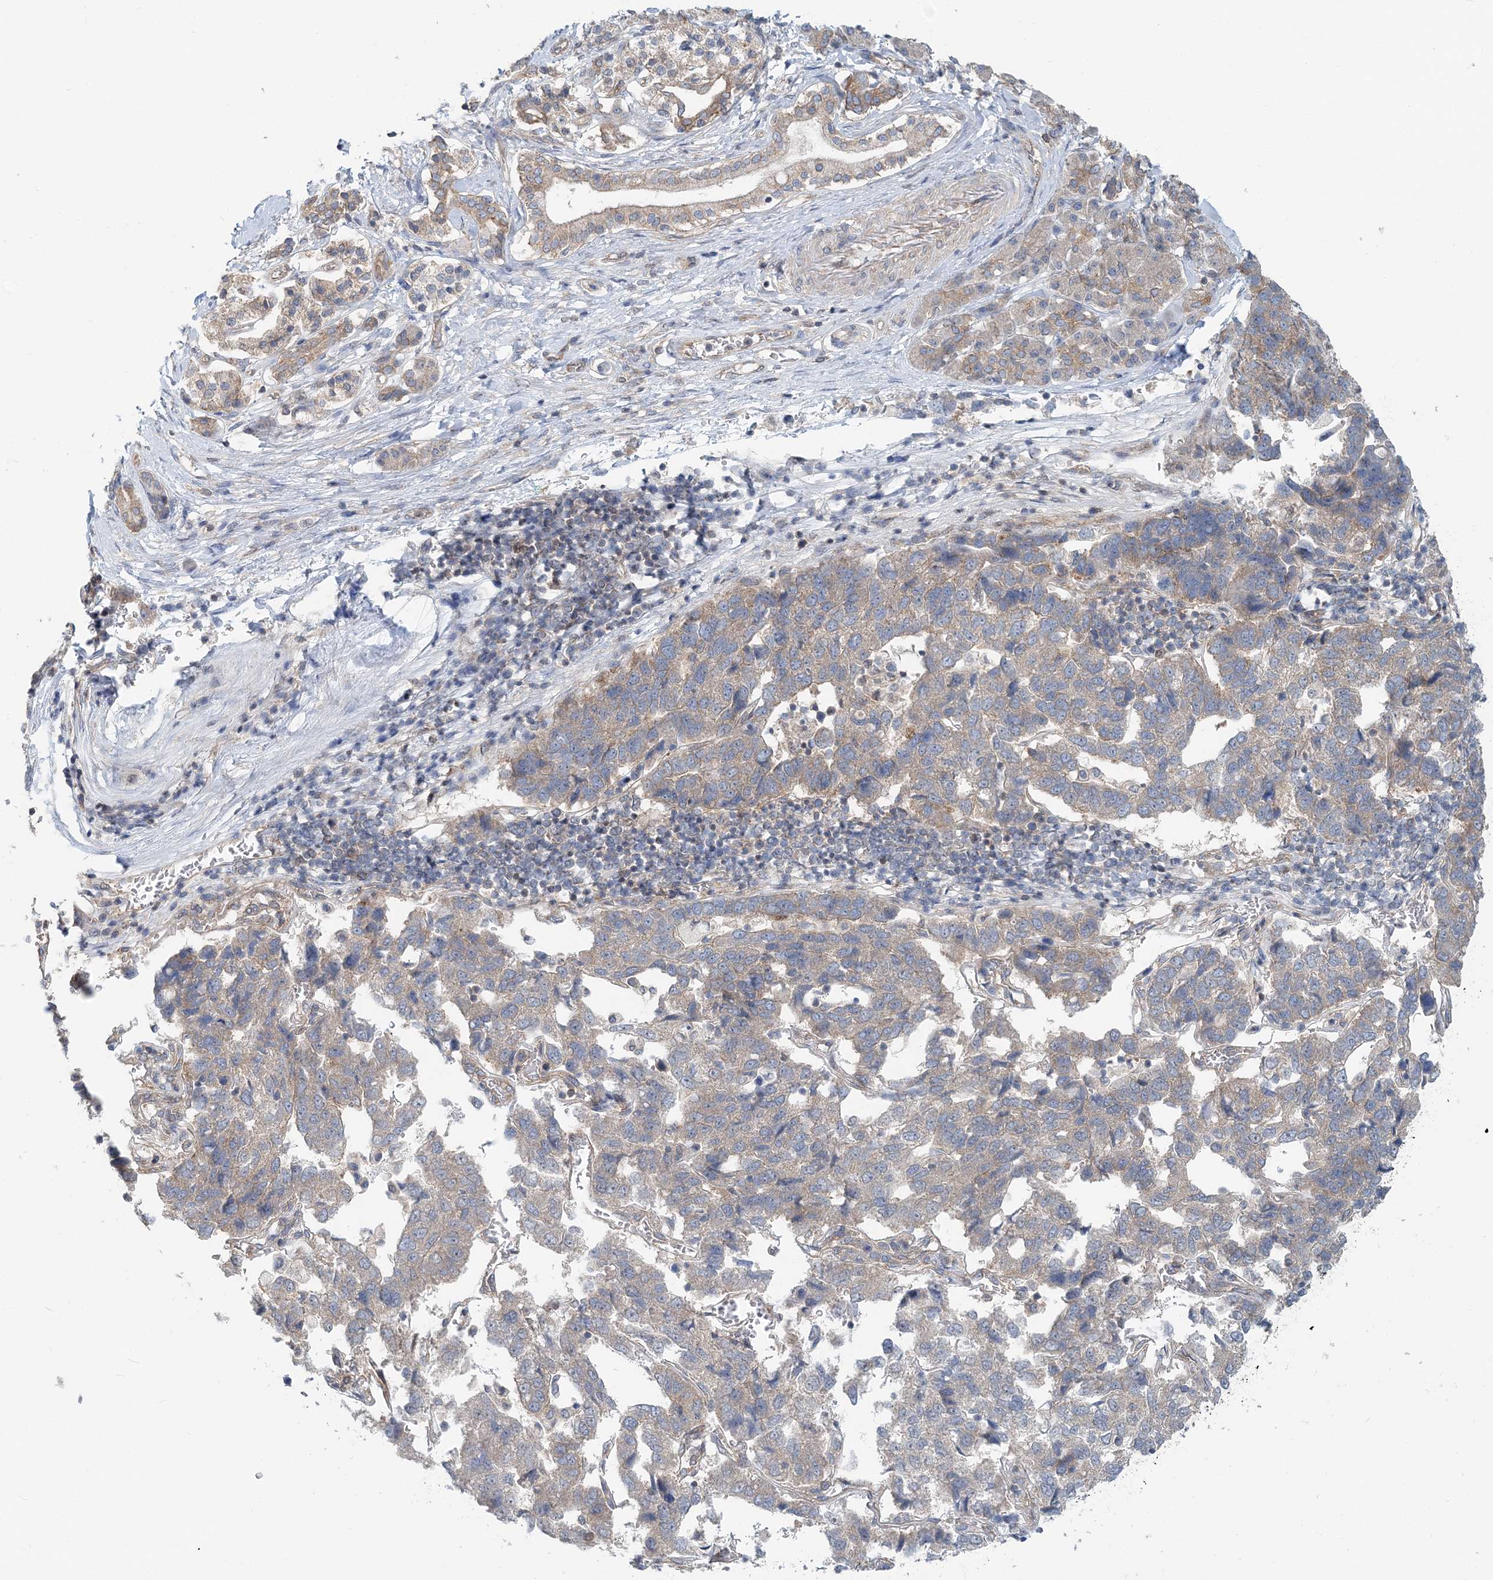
{"staining": {"intensity": "weak", "quantity": "<25%", "location": "cytoplasmic/membranous"}, "tissue": "pancreatic cancer", "cell_type": "Tumor cells", "image_type": "cancer", "snomed": [{"axis": "morphology", "description": "Adenocarcinoma, NOS"}, {"axis": "topography", "description": "Pancreas"}], "caption": "This is a image of immunohistochemistry (IHC) staining of pancreatic cancer, which shows no staining in tumor cells. (Brightfield microscopy of DAB immunohistochemistry (IHC) at high magnification).", "gene": "MOB4", "patient": {"sex": "female", "age": 61}}